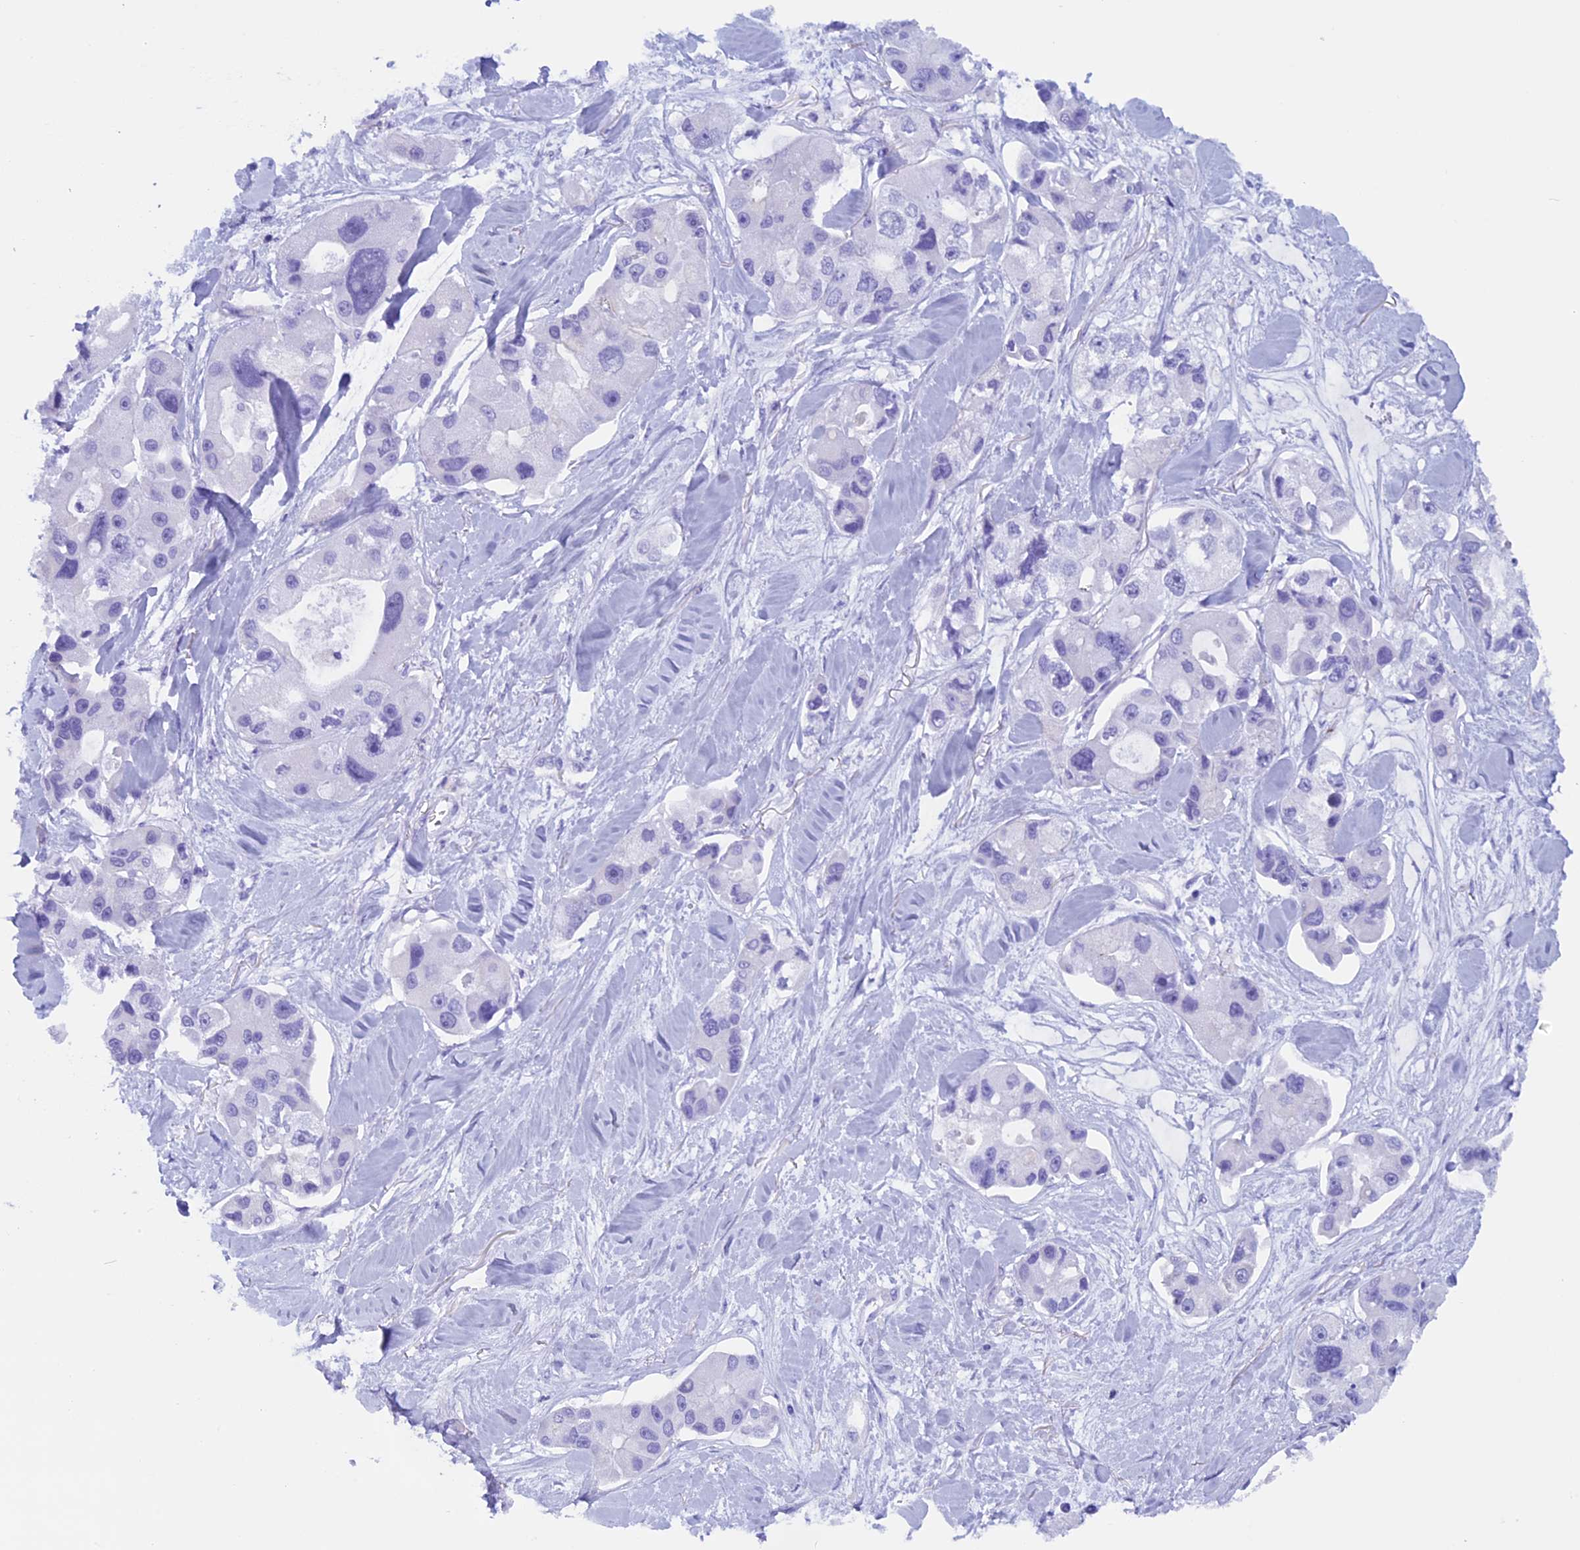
{"staining": {"intensity": "negative", "quantity": "none", "location": "none"}, "tissue": "lung cancer", "cell_type": "Tumor cells", "image_type": "cancer", "snomed": [{"axis": "morphology", "description": "Adenocarcinoma, NOS"}, {"axis": "topography", "description": "Lung"}], "caption": "Human lung cancer stained for a protein using IHC demonstrates no staining in tumor cells.", "gene": "FAM169A", "patient": {"sex": "female", "age": 54}}